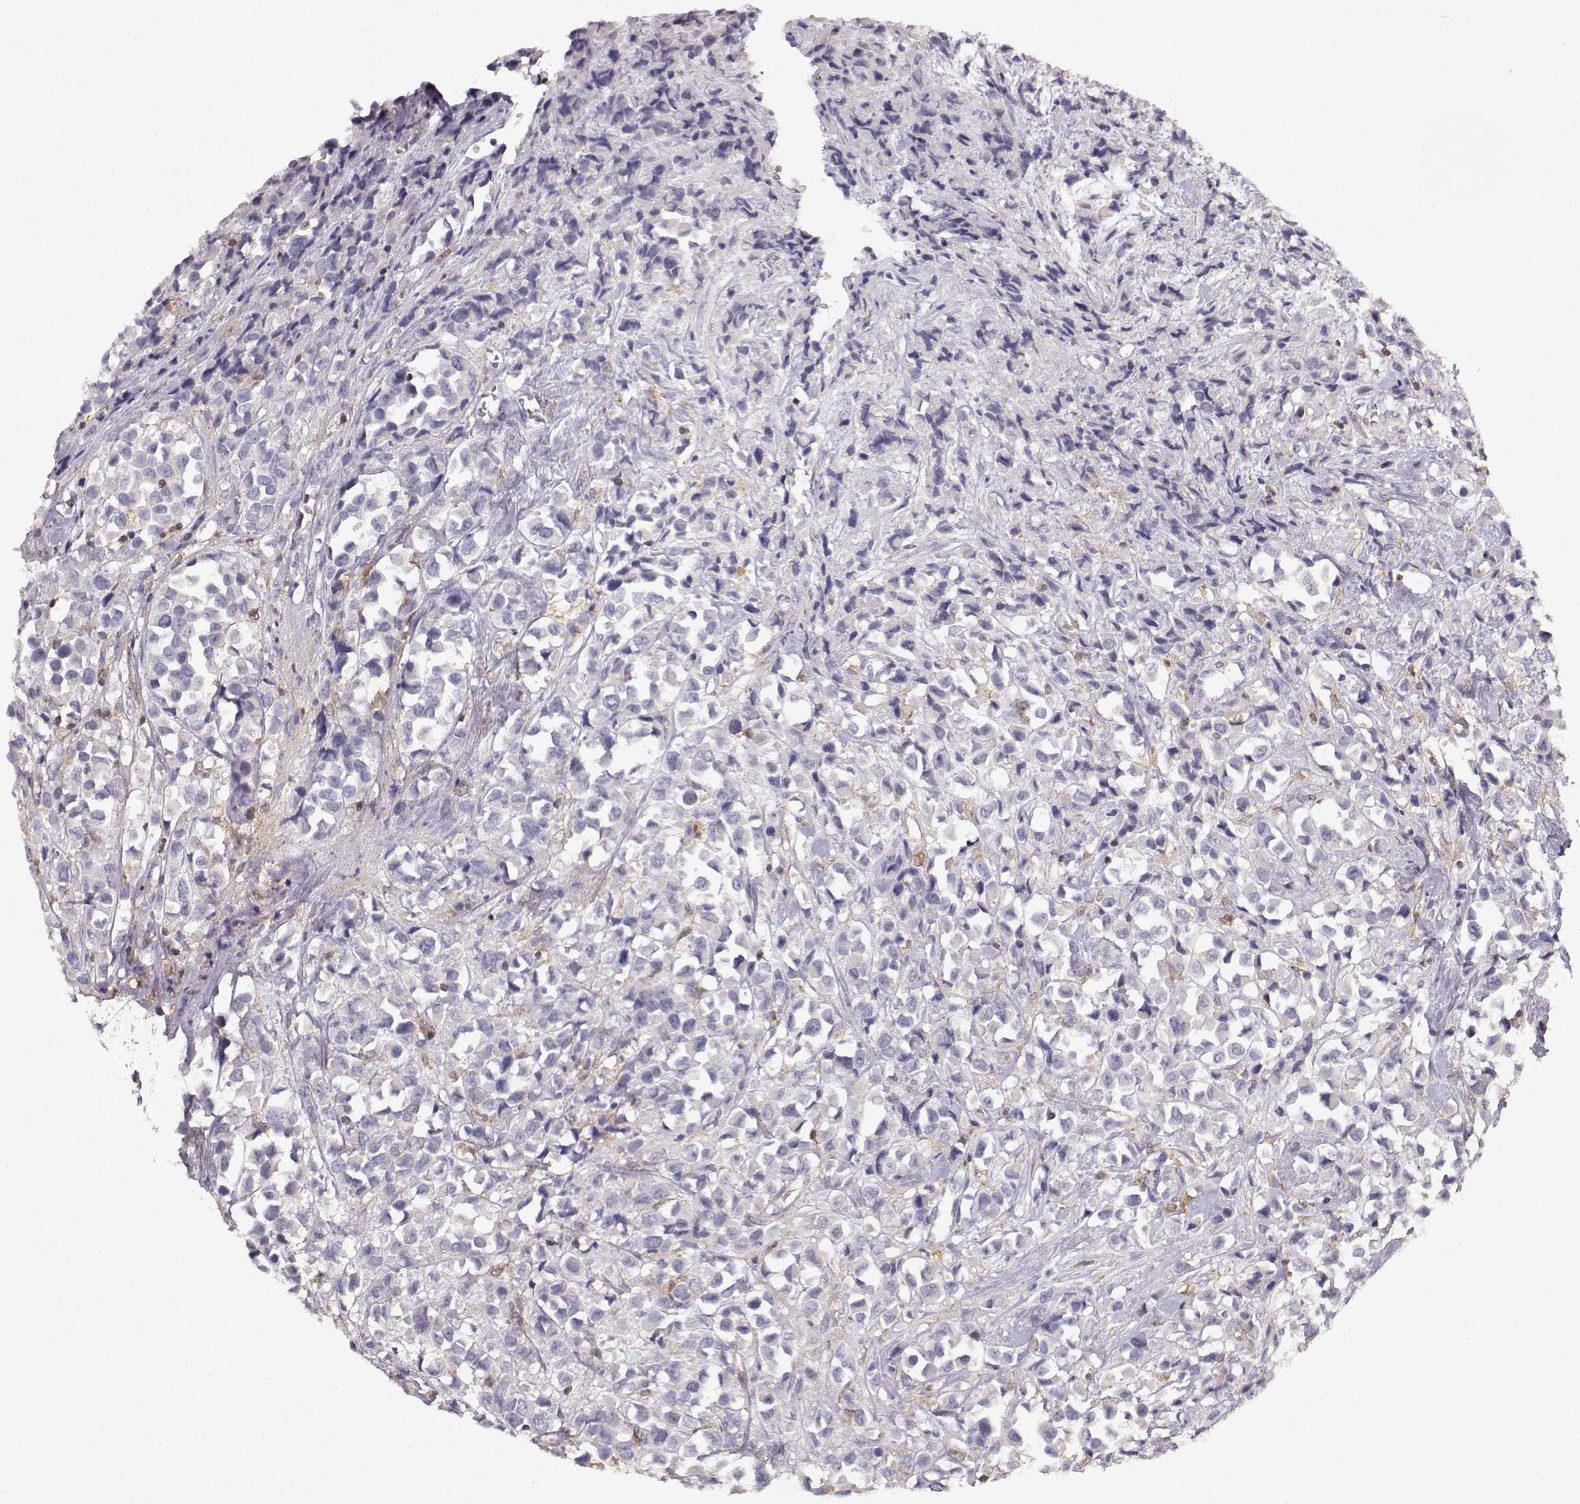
{"staining": {"intensity": "negative", "quantity": "none", "location": "none"}, "tissue": "breast cancer", "cell_type": "Tumor cells", "image_type": "cancer", "snomed": [{"axis": "morphology", "description": "Duct carcinoma"}, {"axis": "topography", "description": "Breast"}], "caption": "High magnification brightfield microscopy of breast cancer (intraductal carcinoma) stained with DAB (3,3'-diaminobenzidine) (brown) and counterstained with hematoxylin (blue): tumor cells show no significant staining.", "gene": "VAV1", "patient": {"sex": "female", "age": 61}}